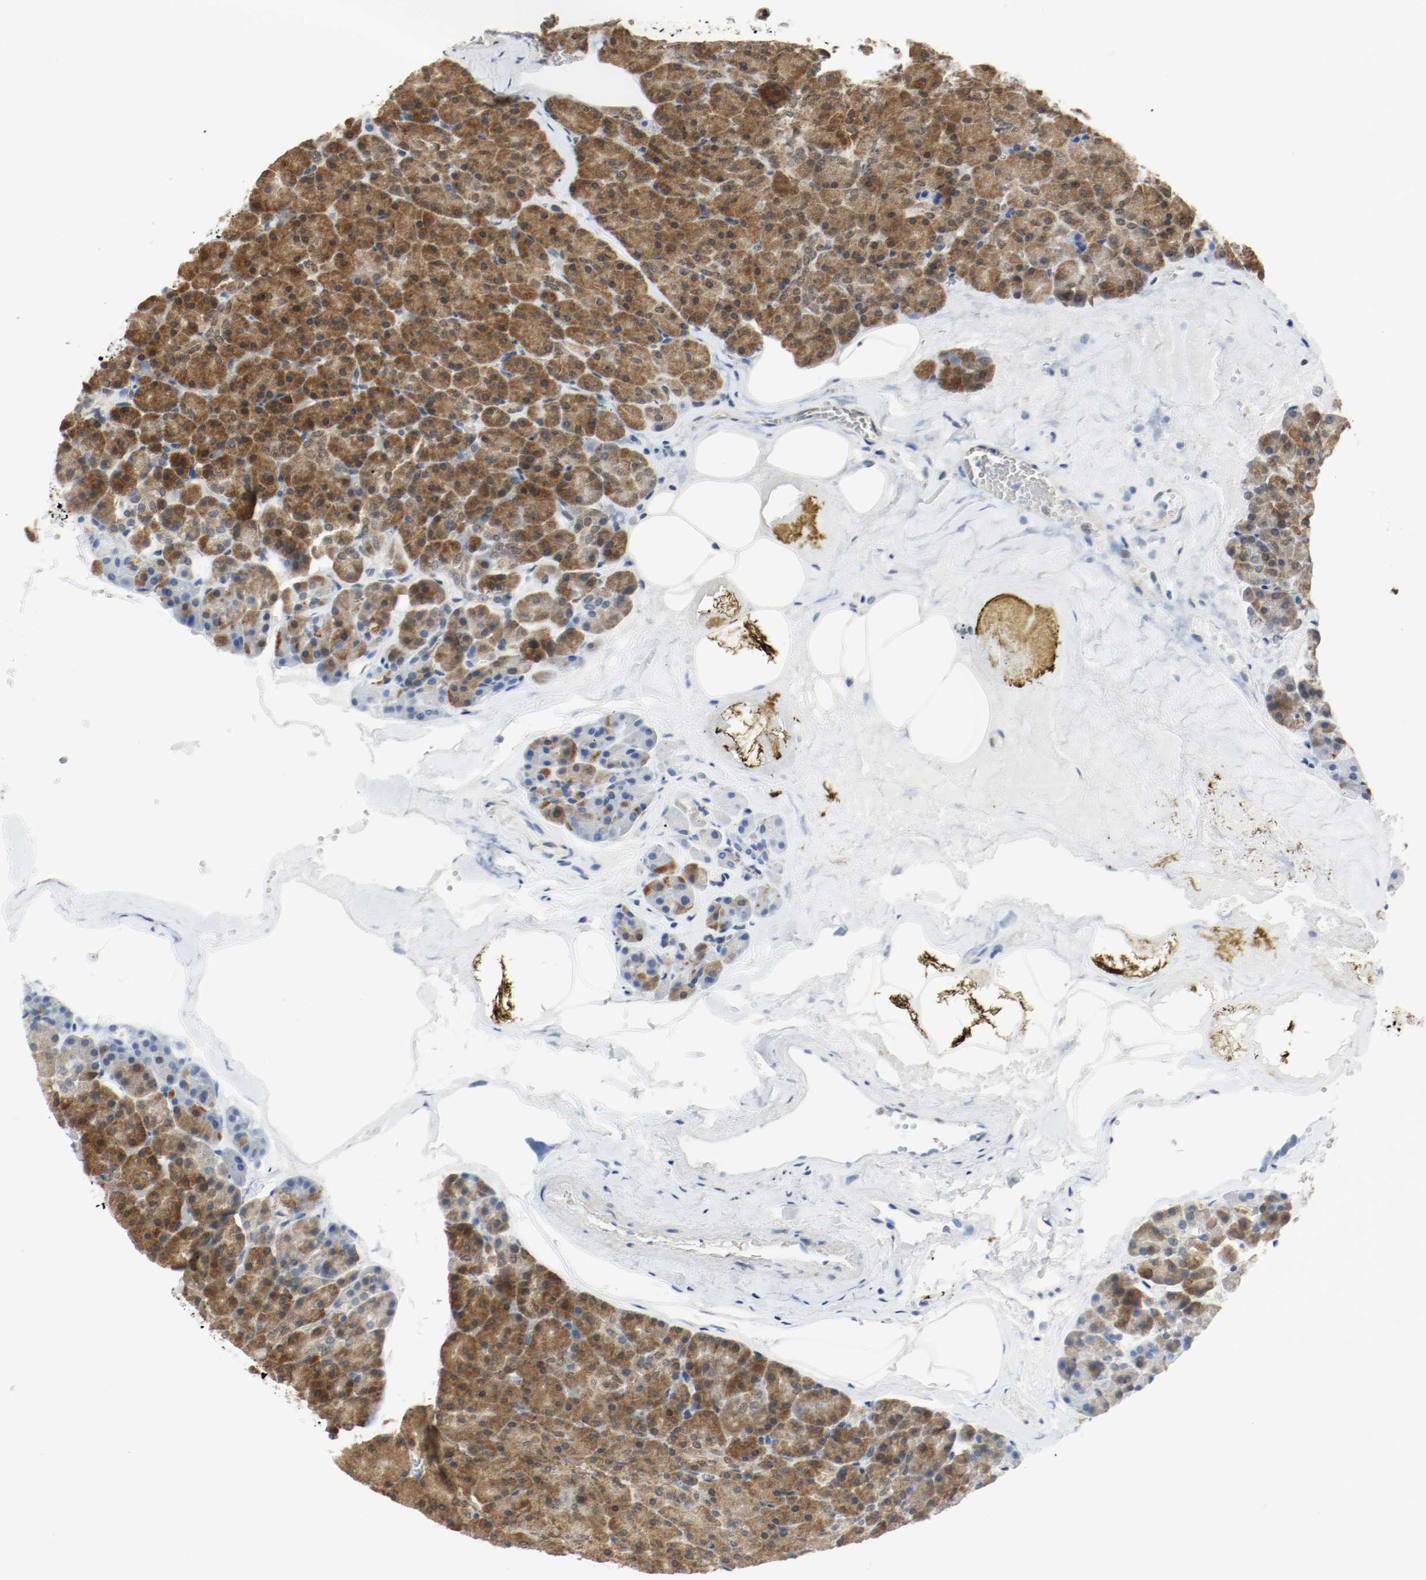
{"staining": {"intensity": "moderate", "quantity": ">75%", "location": "cytoplasmic/membranous,nuclear"}, "tissue": "pancreas", "cell_type": "Exocrine glandular cells", "image_type": "normal", "snomed": [{"axis": "morphology", "description": "Normal tissue, NOS"}, {"axis": "topography", "description": "Pancreas"}], "caption": "Immunohistochemical staining of normal pancreas demonstrates >75% levels of moderate cytoplasmic/membranous,nuclear protein staining in about >75% of exocrine glandular cells. (IHC, brightfield microscopy, high magnification).", "gene": "PPME1", "patient": {"sex": "female", "age": 35}}